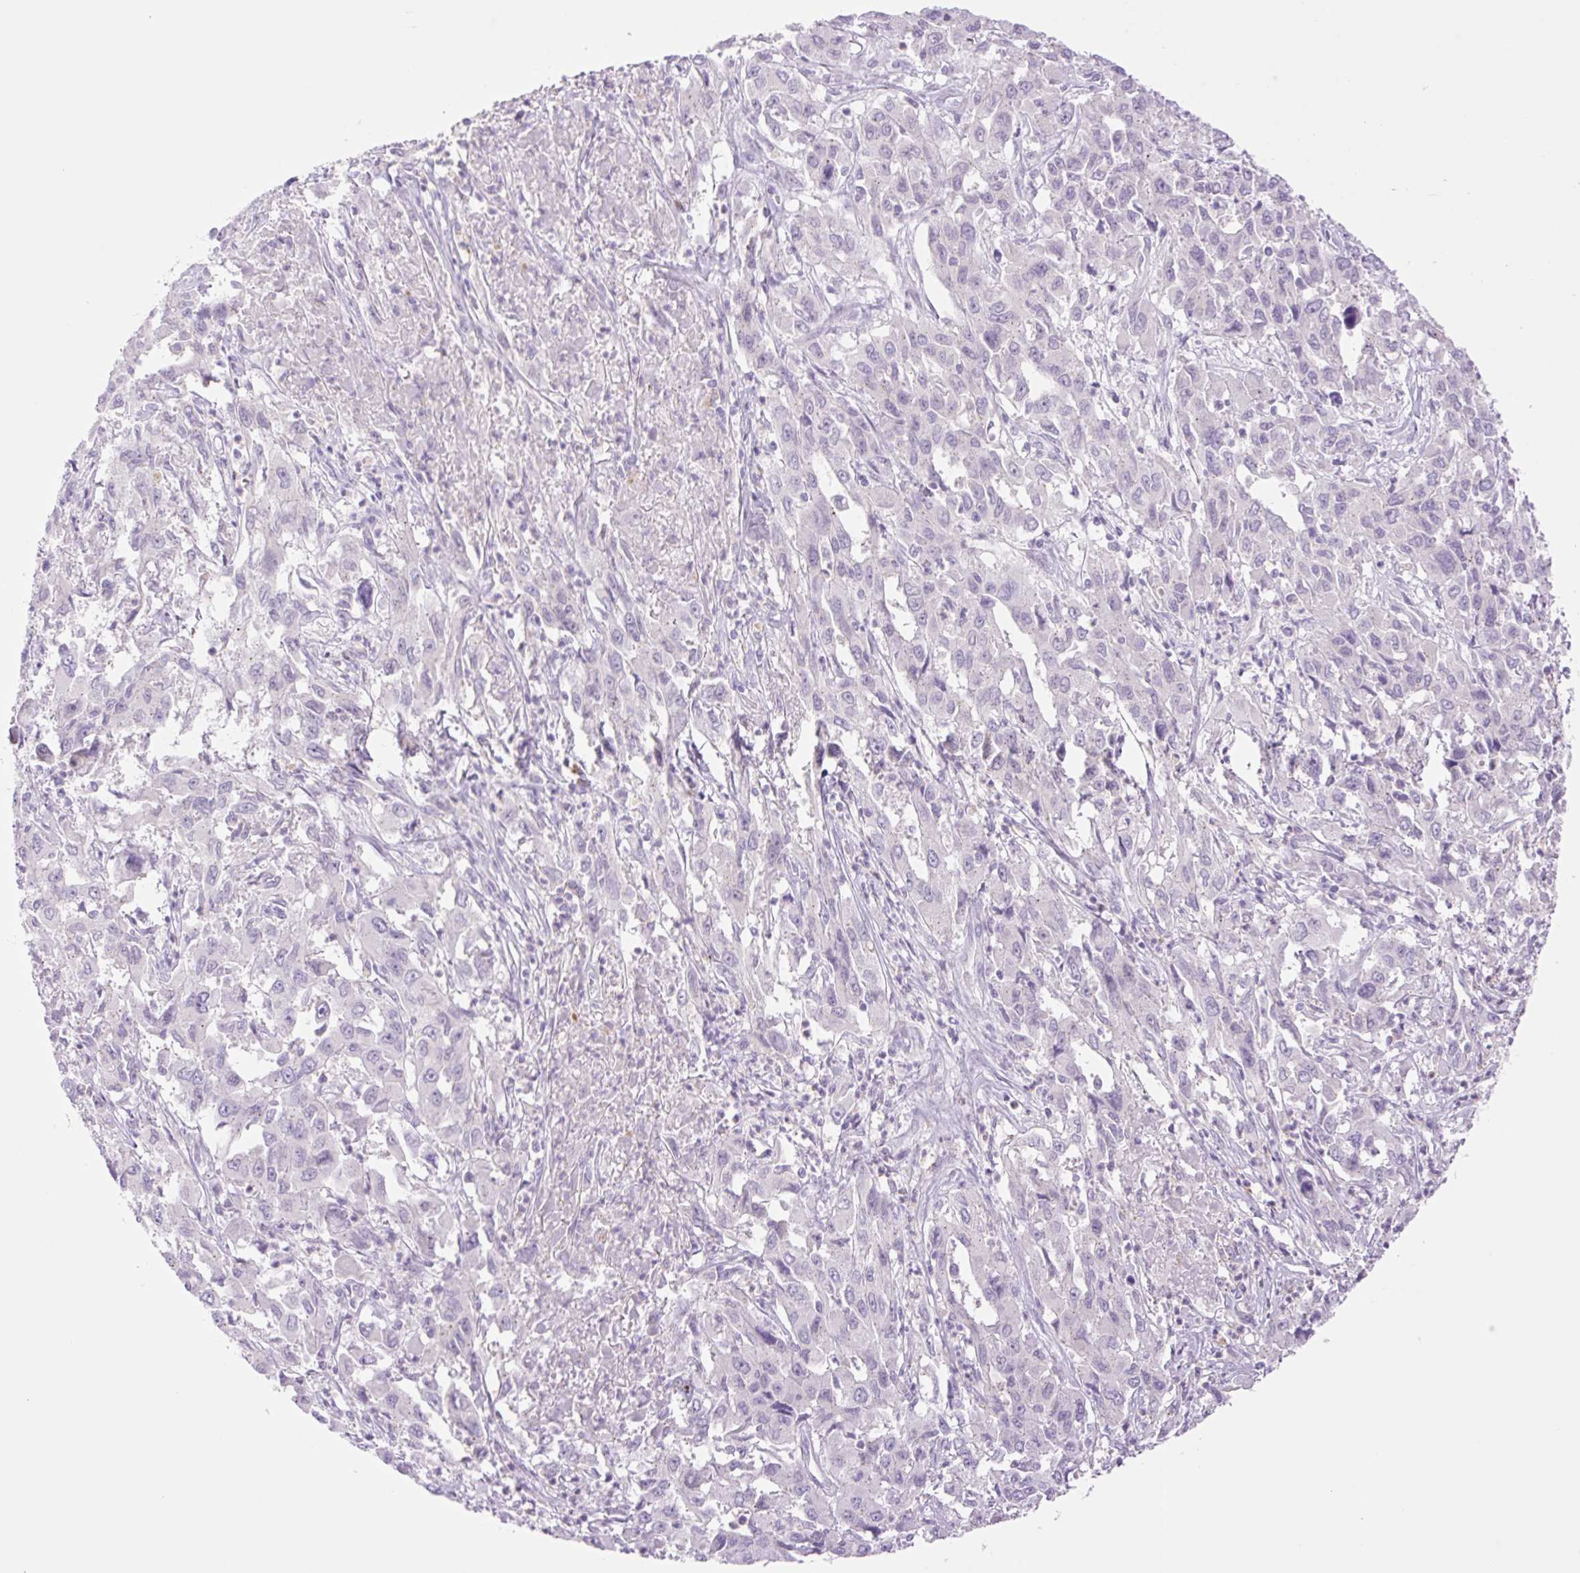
{"staining": {"intensity": "negative", "quantity": "none", "location": "none"}, "tissue": "liver cancer", "cell_type": "Tumor cells", "image_type": "cancer", "snomed": [{"axis": "morphology", "description": "Carcinoma, Hepatocellular, NOS"}, {"axis": "topography", "description": "Liver"}], "caption": "High magnification brightfield microscopy of liver hepatocellular carcinoma stained with DAB (brown) and counterstained with hematoxylin (blue): tumor cells show no significant positivity.", "gene": "TBX15", "patient": {"sex": "male", "age": 63}}